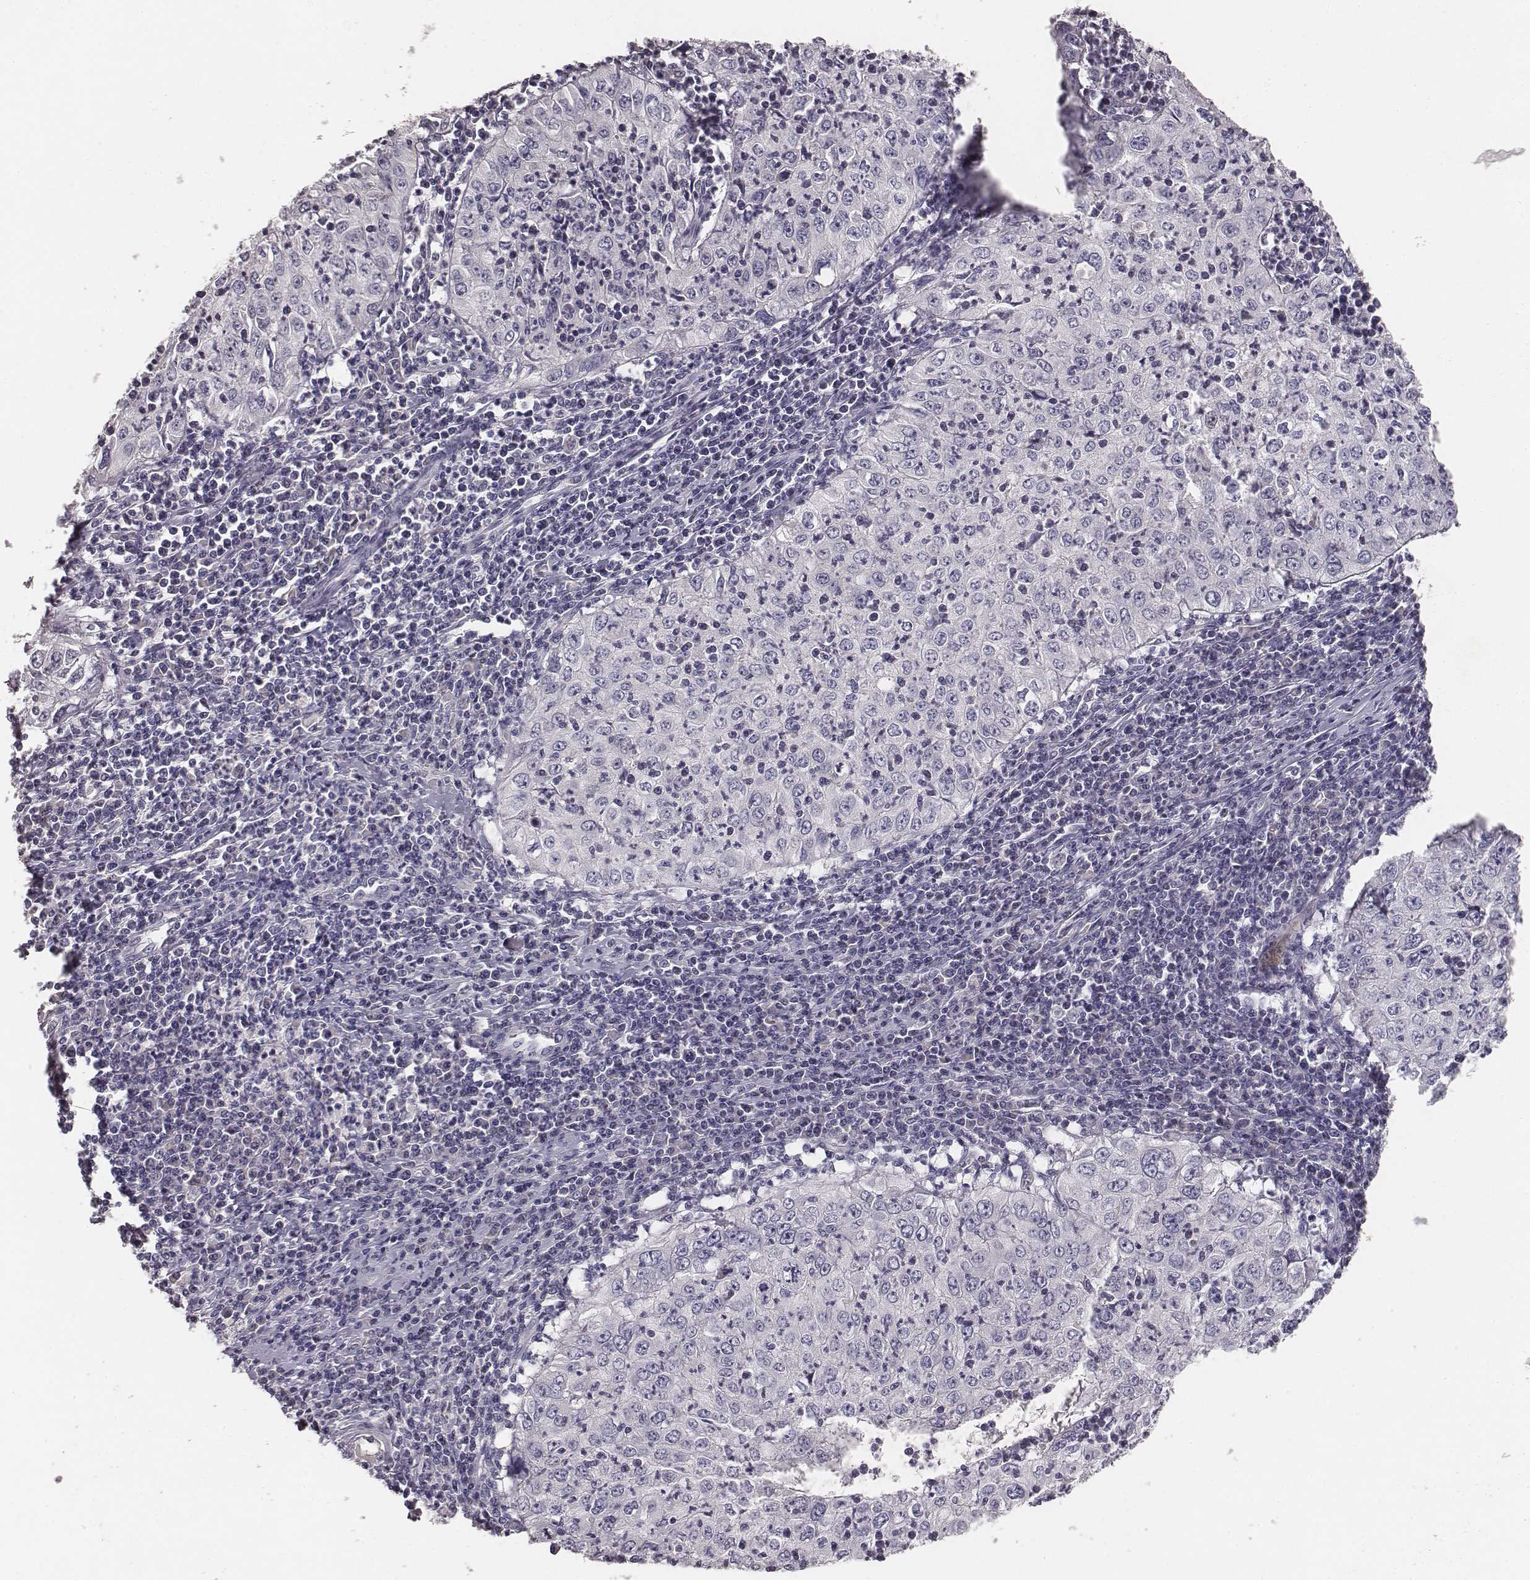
{"staining": {"intensity": "negative", "quantity": "none", "location": "none"}, "tissue": "cervical cancer", "cell_type": "Tumor cells", "image_type": "cancer", "snomed": [{"axis": "morphology", "description": "Squamous cell carcinoma, NOS"}, {"axis": "topography", "description": "Cervix"}], "caption": "This photomicrograph is of cervical cancer stained with immunohistochemistry to label a protein in brown with the nuclei are counter-stained blue. There is no expression in tumor cells. The staining was performed using DAB to visualize the protein expression in brown, while the nuclei were stained in blue with hematoxylin (Magnification: 20x).", "gene": "MYH6", "patient": {"sex": "female", "age": 24}}